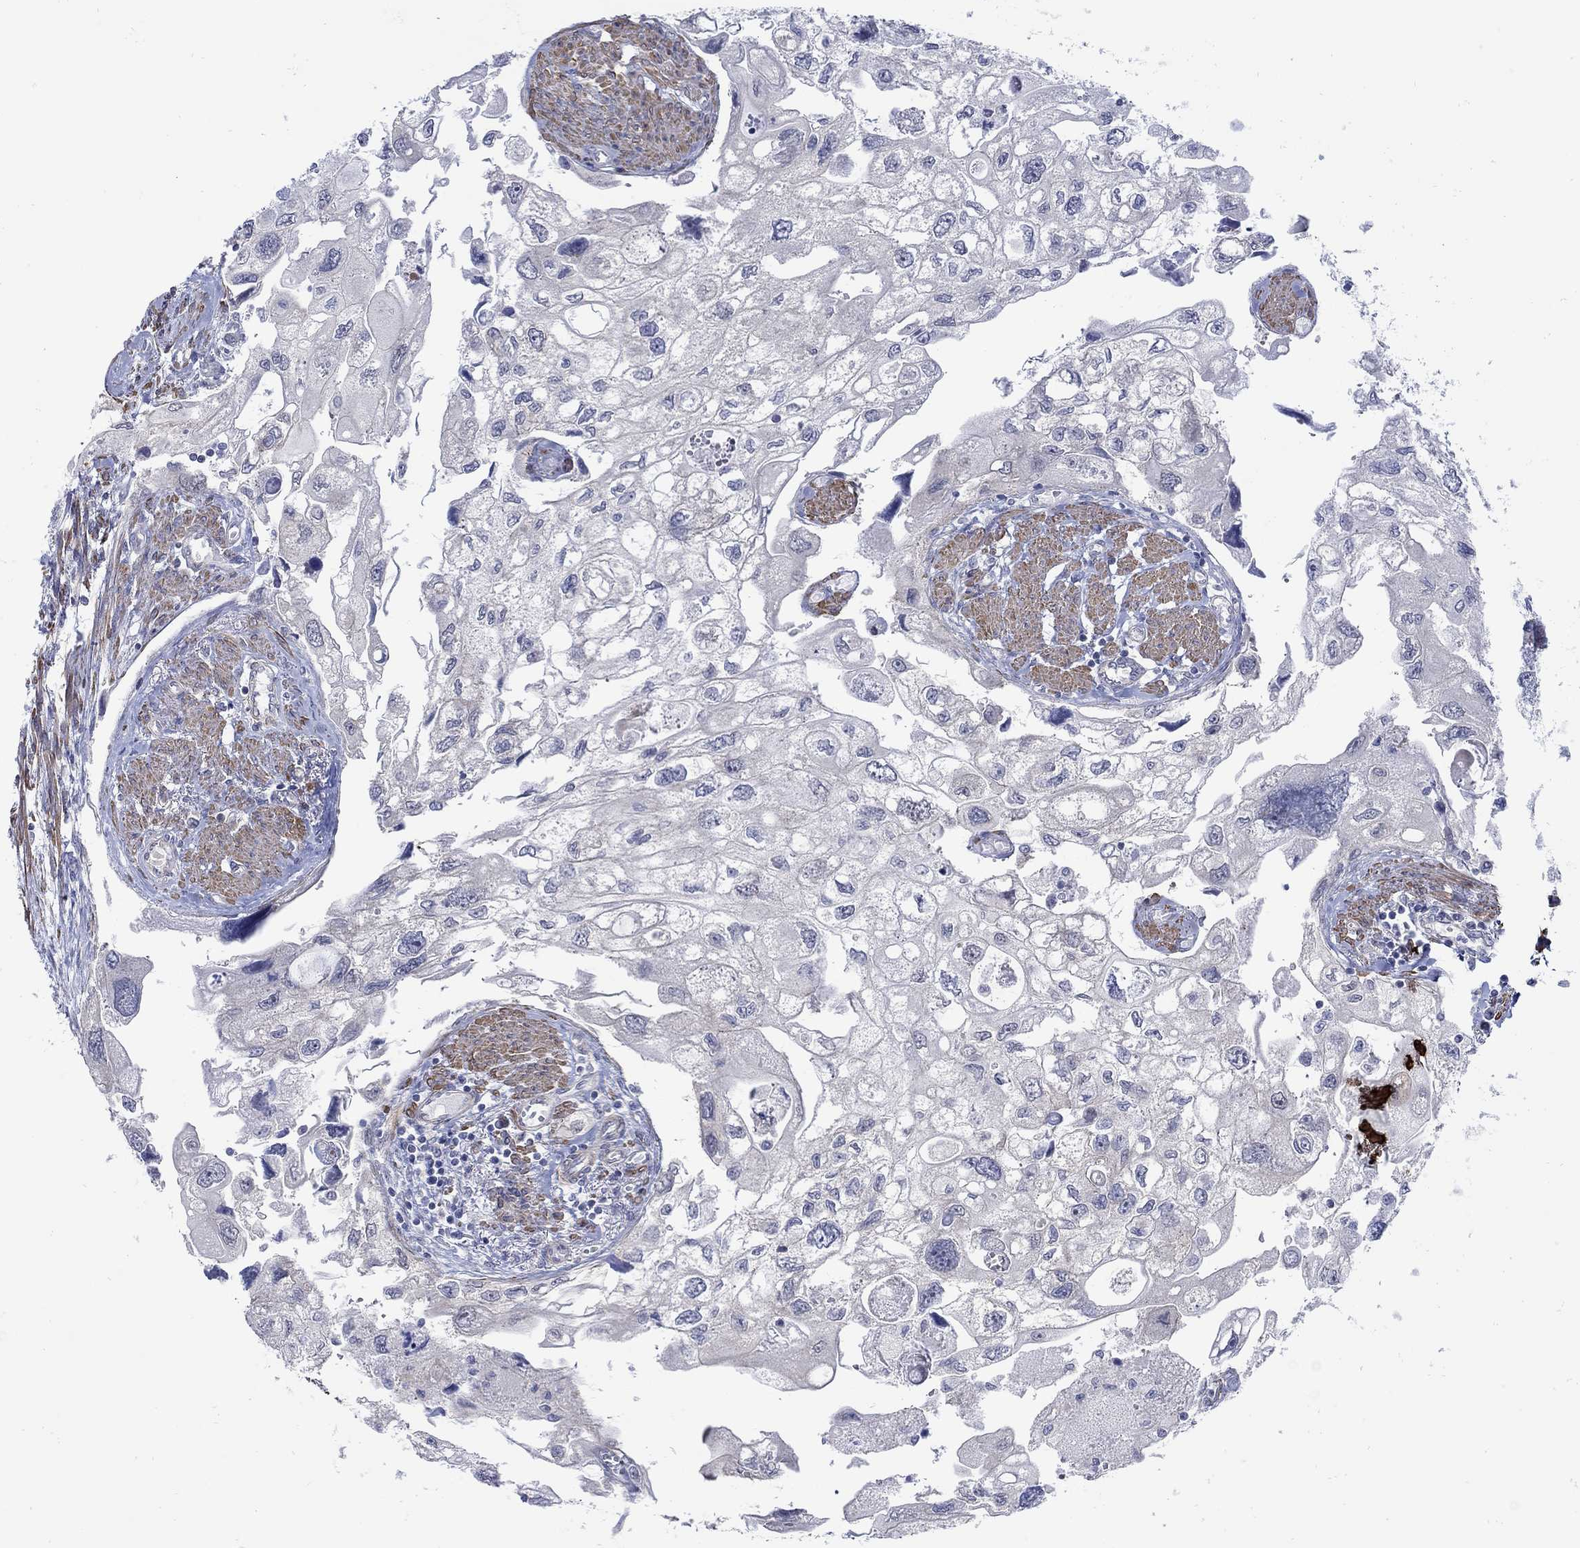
{"staining": {"intensity": "weak", "quantity": "<25%", "location": "cytoplasmic/membranous"}, "tissue": "urothelial cancer", "cell_type": "Tumor cells", "image_type": "cancer", "snomed": [{"axis": "morphology", "description": "Urothelial carcinoma, High grade"}, {"axis": "topography", "description": "Urinary bladder"}], "caption": "This is a histopathology image of IHC staining of high-grade urothelial carcinoma, which shows no staining in tumor cells.", "gene": "SCN7A", "patient": {"sex": "male", "age": 59}}